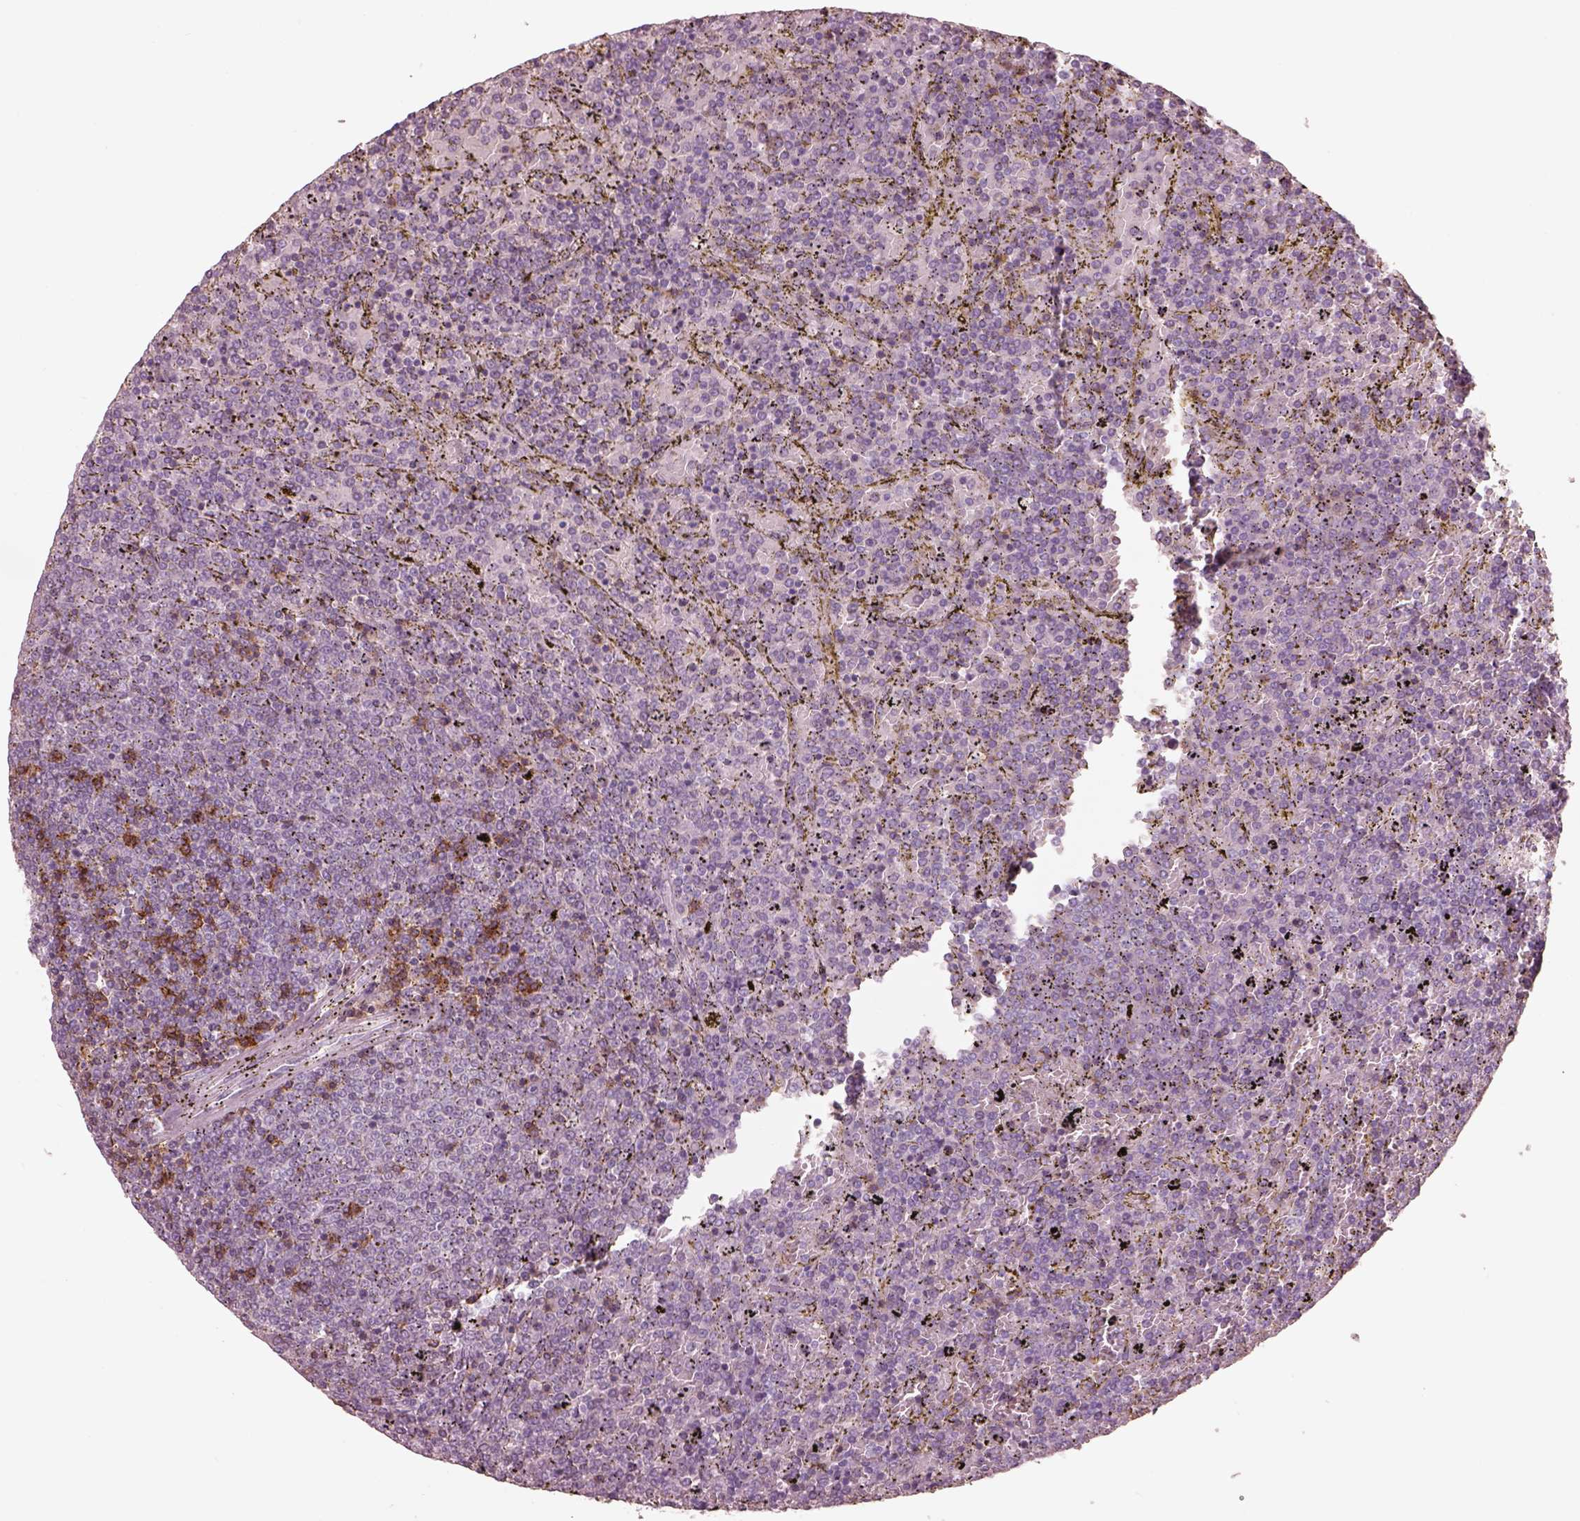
{"staining": {"intensity": "negative", "quantity": "none", "location": "none"}, "tissue": "lymphoma", "cell_type": "Tumor cells", "image_type": "cancer", "snomed": [{"axis": "morphology", "description": "Malignant lymphoma, non-Hodgkin's type, Low grade"}, {"axis": "topography", "description": "Spleen"}], "caption": "Immunohistochemistry (IHC) histopathology image of neoplastic tissue: human lymphoma stained with DAB reveals no significant protein expression in tumor cells.", "gene": "PDCD1", "patient": {"sex": "female", "age": 77}}